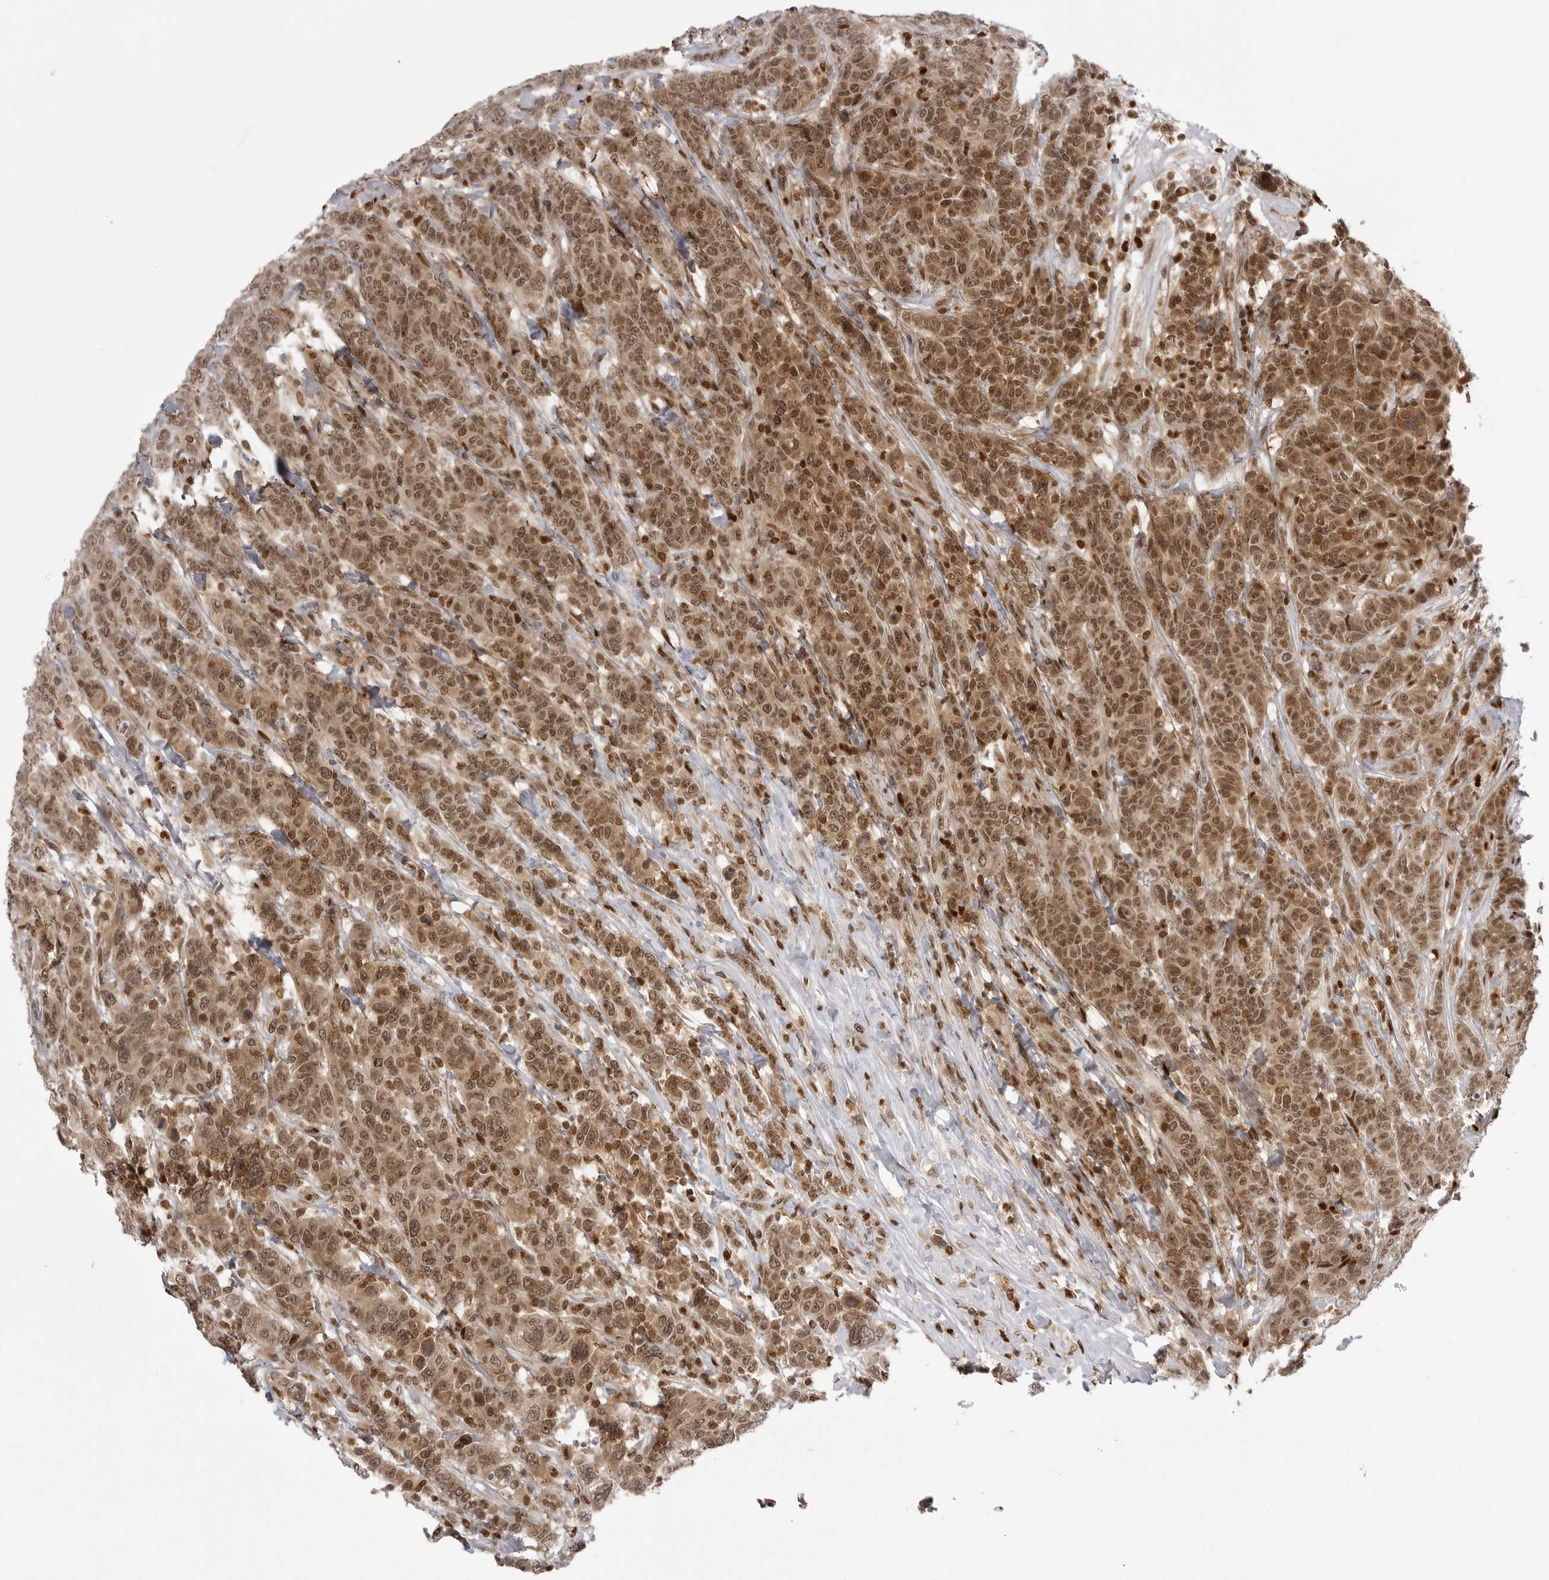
{"staining": {"intensity": "moderate", "quantity": ">75%", "location": "cytoplasmic/membranous,nuclear"}, "tissue": "breast cancer", "cell_type": "Tumor cells", "image_type": "cancer", "snomed": [{"axis": "morphology", "description": "Duct carcinoma"}, {"axis": "topography", "description": "Breast"}], "caption": "This is an image of immunohistochemistry staining of breast cancer (intraductal carcinoma), which shows moderate staining in the cytoplasmic/membranous and nuclear of tumor cells.", "gene": "PTK2B", "patient": {"sex": "female", "age": 37}}